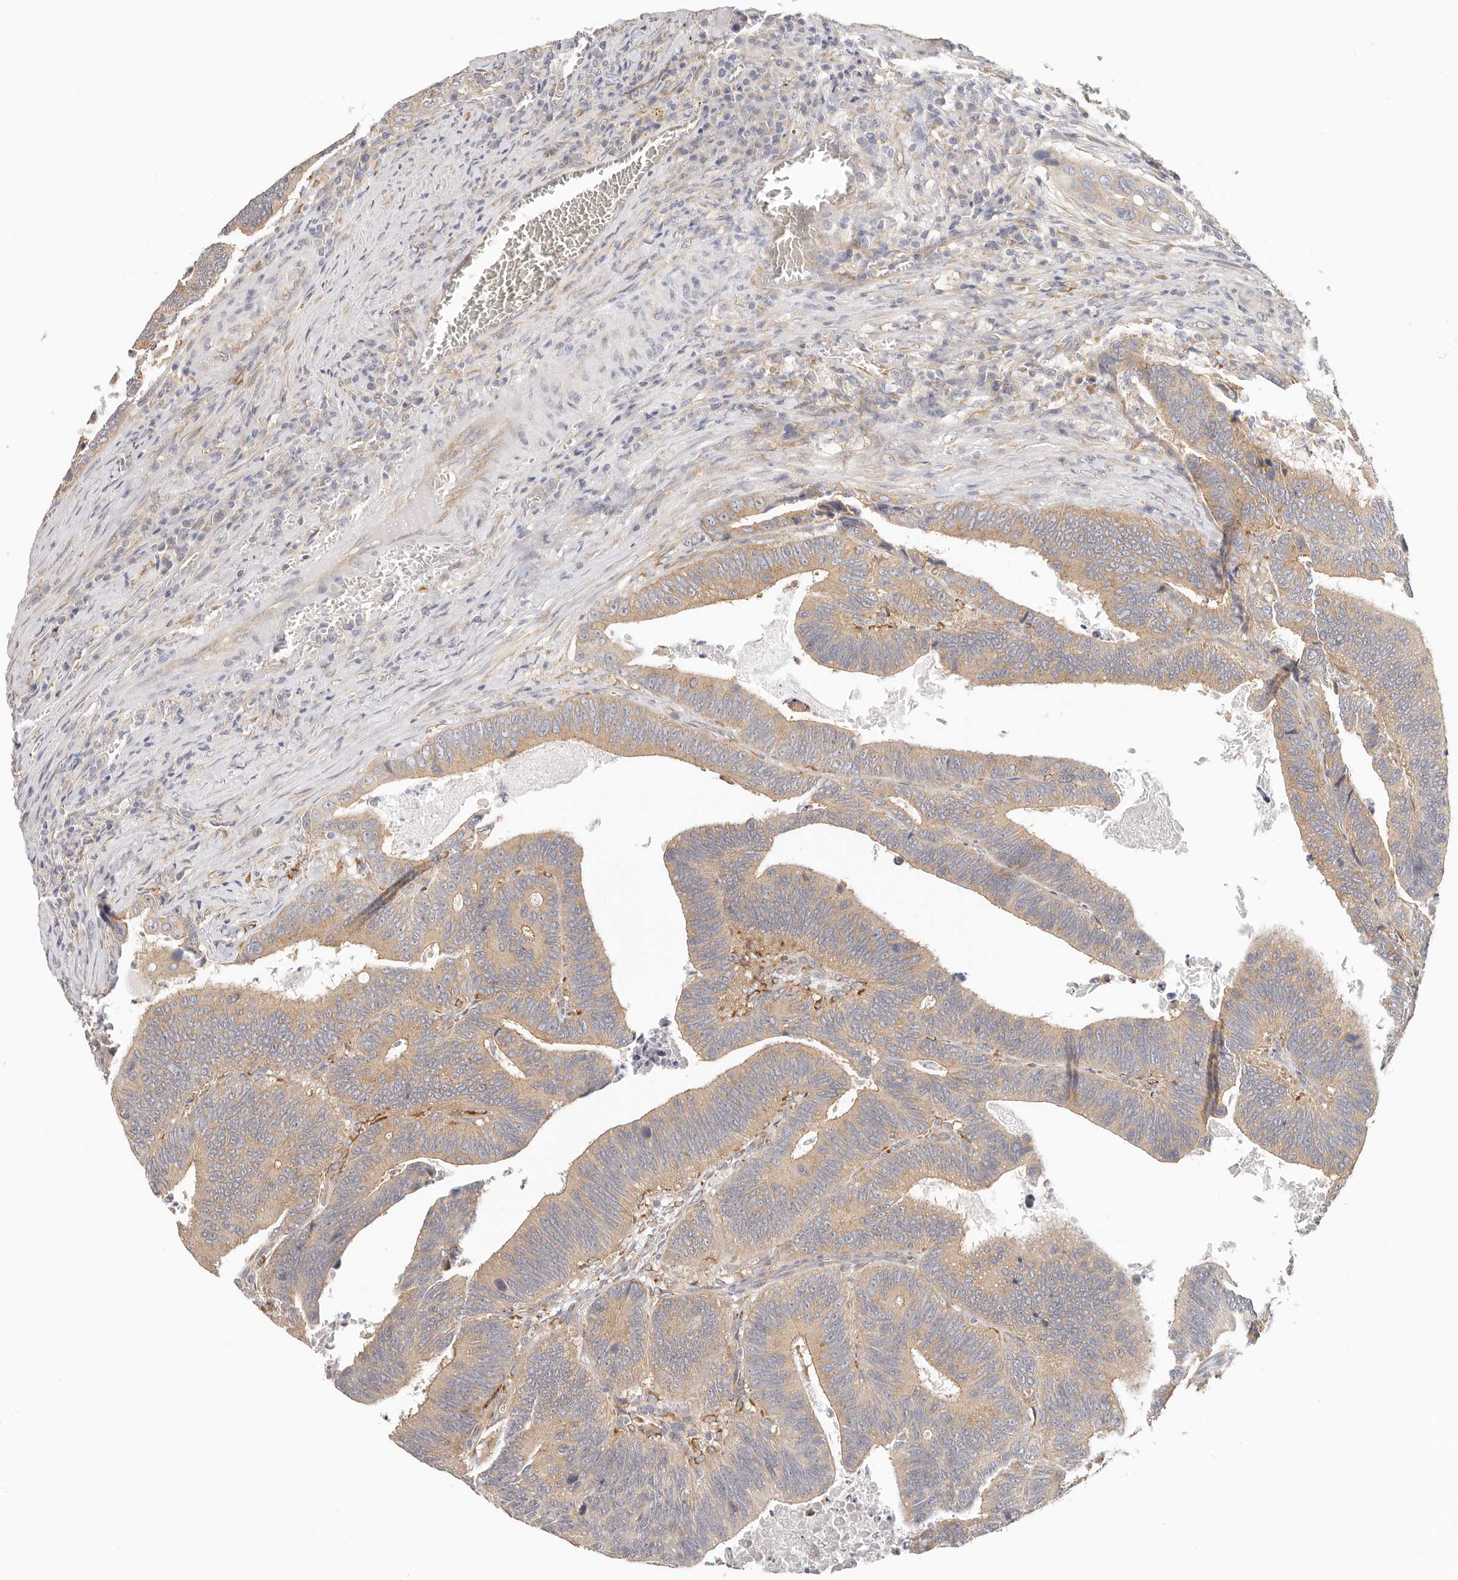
{"staining": {"intensity": "moderate", "quantity": ">75%", "location": "cytoplasmic/membranous"}, "tissue": "colorectal cancer", "cell_type": "Tumor cells", "image_type": "cancer", "snomed": [{"axis": "morphology", "description": "Inflammation, NOS"}, {"axis": "morphology", "description": "Adenocarcinoma, NOS"}, {"axis": "topography", "description": "Colon"}], "caption": "Human colorectal cancer stained for a protein (brown) shows moderate cytoplasmic/membranous positive expression in about >75% of tumor cells.", "gene": "AFDN", "patient": {"sex": "male", "age": 72}}